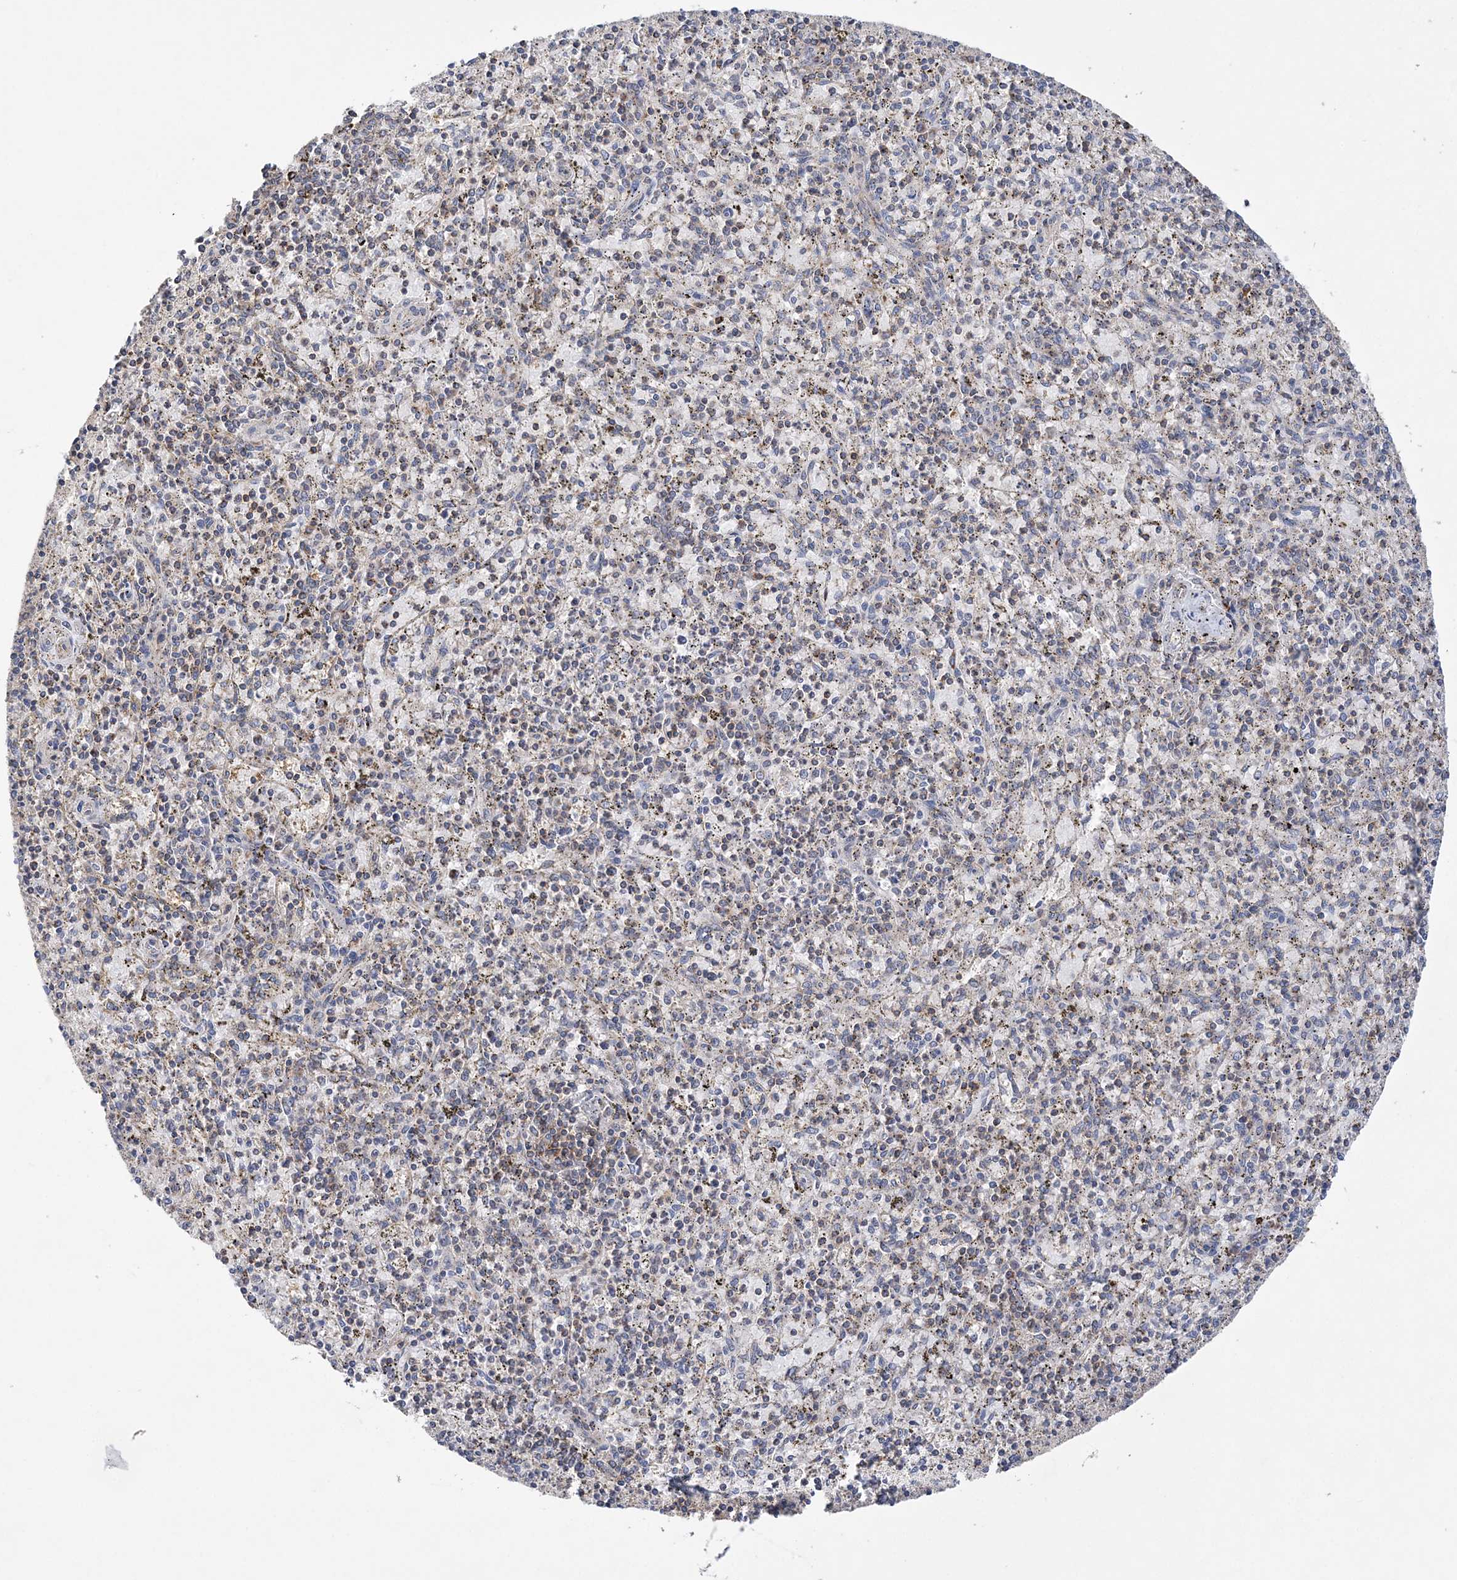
{"staining": {"intensity": "moderate", "quantity": "<25%", "location": "cytoplasmic/membranous"}, "tissue": "spleen", "cell_type": "Cells in red pulp", "image_type": "normal", "snomed": [{"axis": "morphology", "description": "Normal tissue, NOS"}, {"axis": "topography", "description": "Spleen"}], "caption": "Immunohistochemical staining of normal human spleen reveals low levels of moderate cytoplasmic/membranous positivity in approximately <25% of cells in red pulp. (brown staining indicates protein expression, while blue staining denotes nuclei).", "gene": "TTC32", "patient": {"sex": "male", "age": 72}}